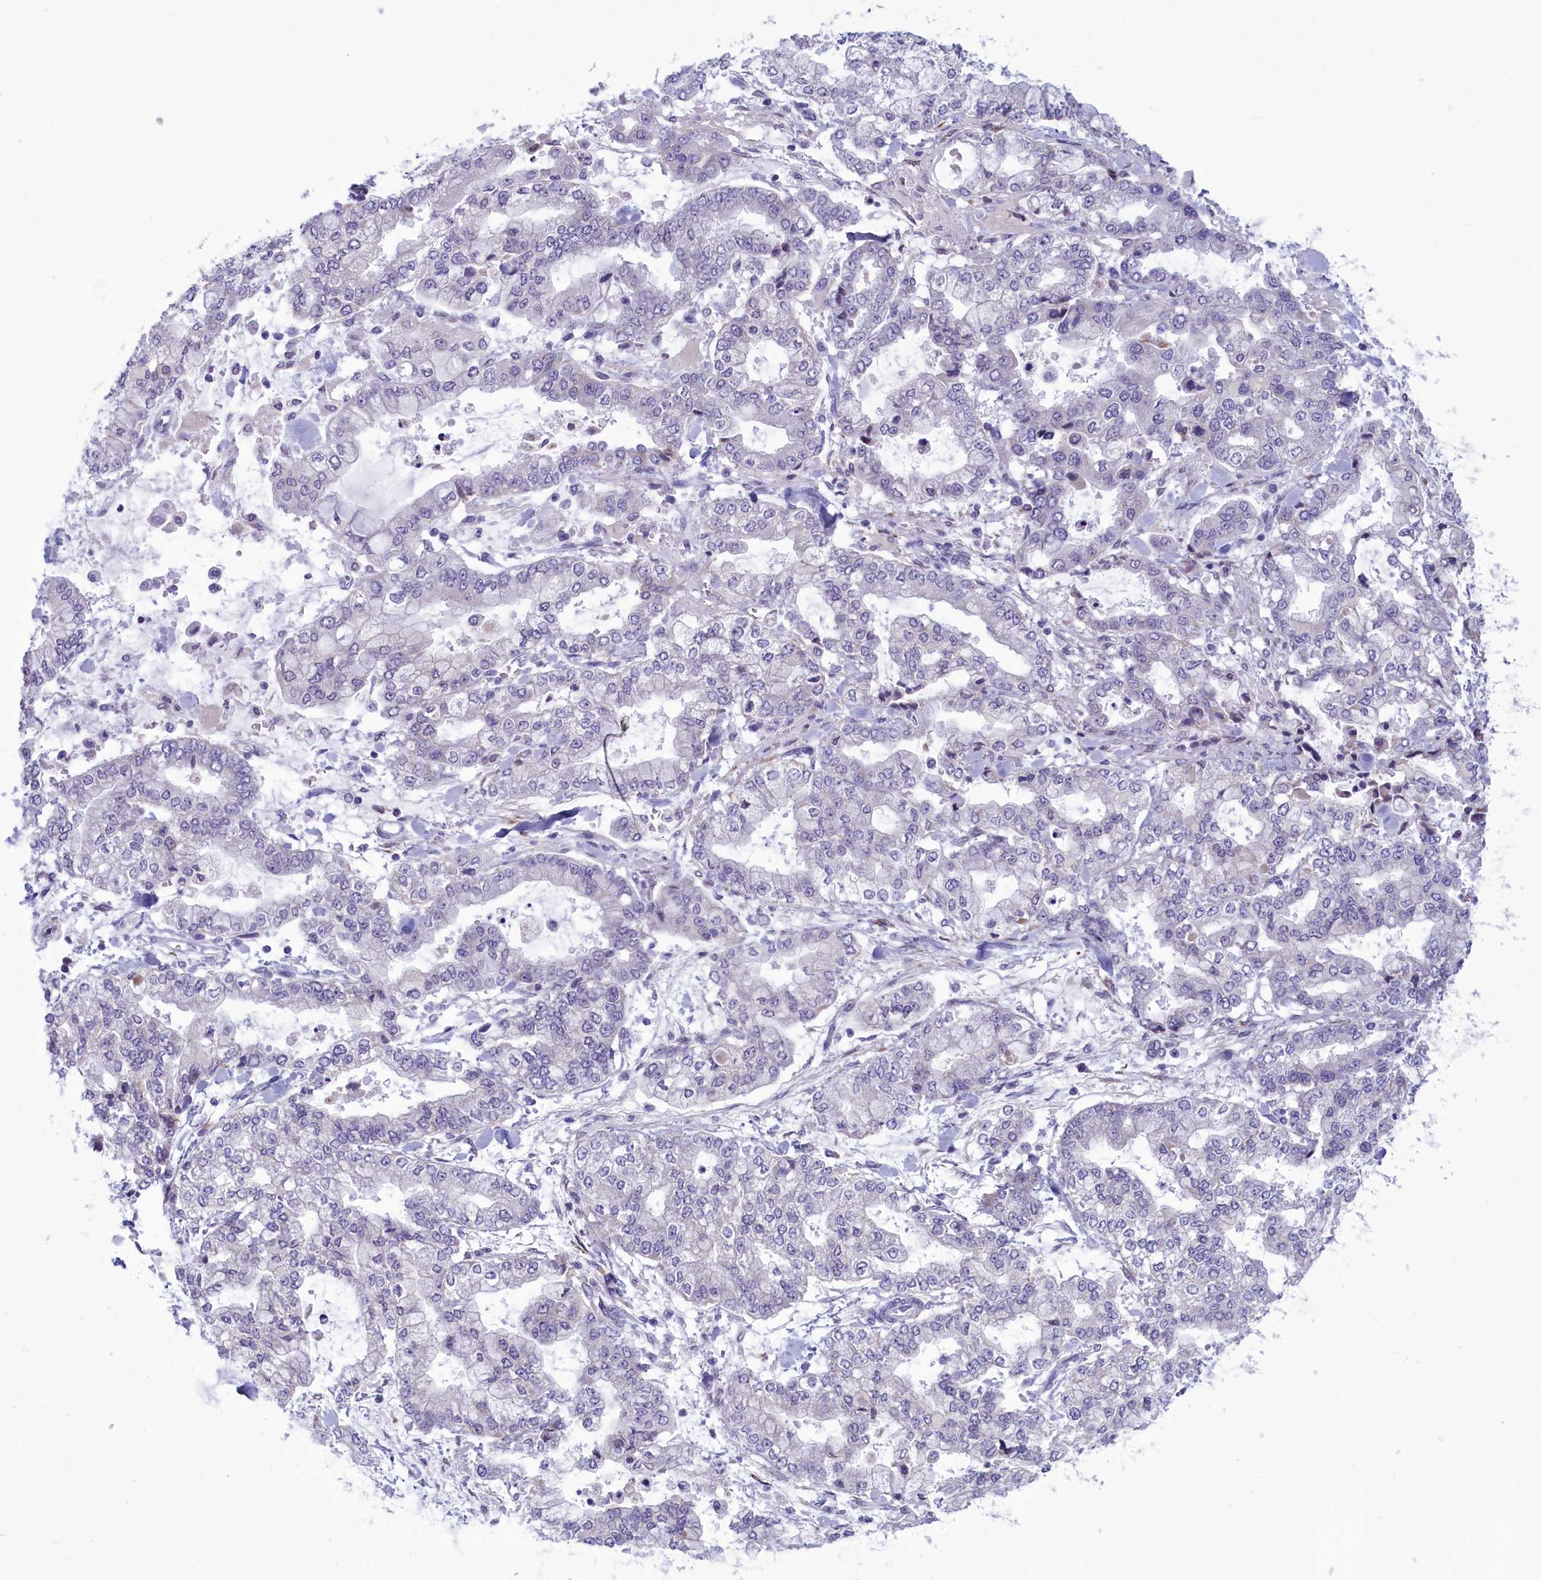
{"staining": {"intensity": "weak", "quantity": "<25%", "location": "cytoplasmic/membranous"}, "tissue": "stomach cancer", "cell_type": "Tumor cells", "image_type": "cancer", "snomed": [{"axis": "morphology", "description": "Normal tissue, NOS"}, {"axis": "morphology", "description": "Adenocarcinoma, NOS"}, {"axis": "topography", "description": "Stomach, upper"}, {"axis": "topography", "description": "Stomach"}], "caption": "This image is of stomach cancer stained with IHC to label a protein in brown with the nuclei are counter-stained blue. There is no staining in tumor cells.", "gene": "PARS2", "patient": {"sex": "male", "age": 76}}